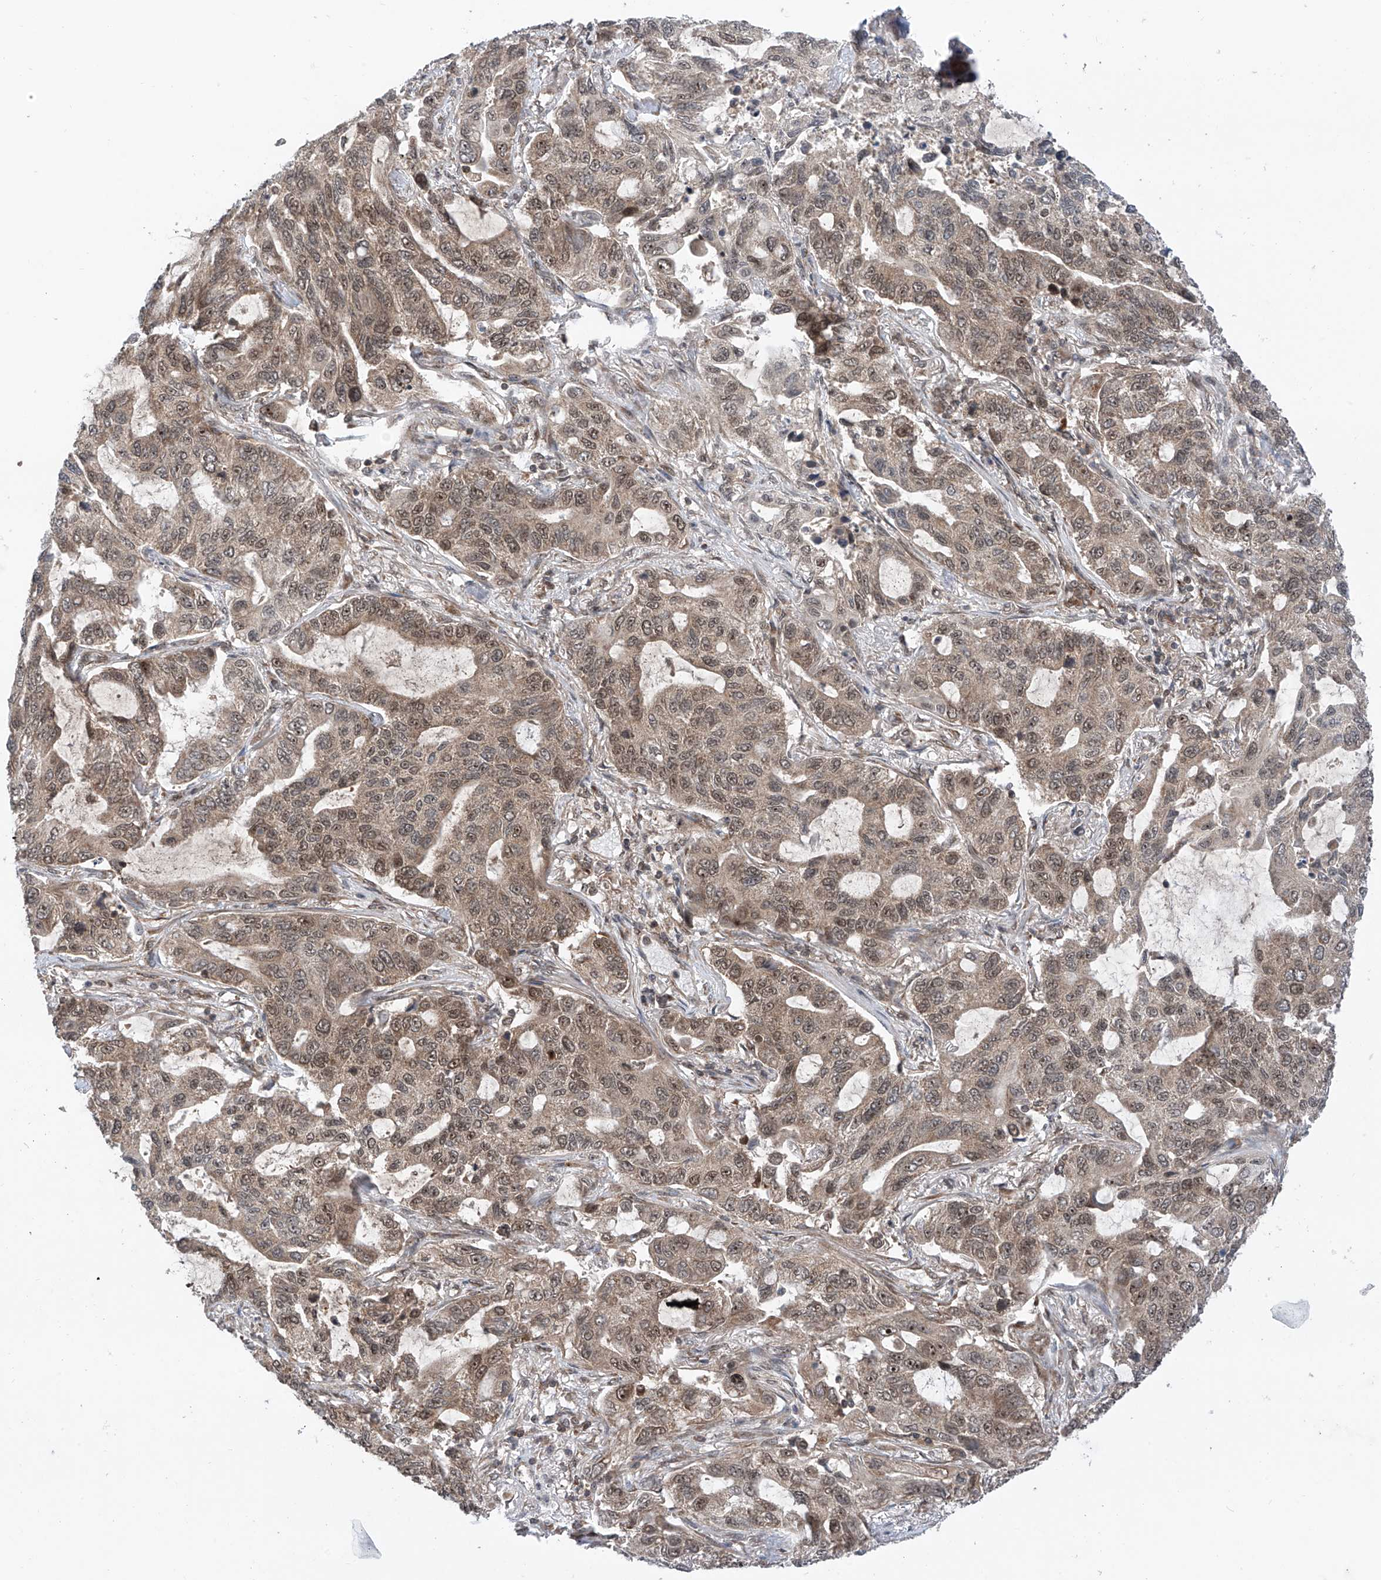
{"staining": {"intensity": "moderate", "quantity": ">75%", "location": "cytoplasmic/membranous,nuclear"}, "tissue": "lung cancer", "cell_type": "Tumor cells", "image_type": "cancer", "snomed": [{"axis": "morphology", "description": "Adenocarcinoma, NOS"}, {"axis": "topography", "description": "Lung"}], "caption": "IHC micrograph of human lung cancer (adenocarcinoma) stained for a protein (brown), which exhibits medium levels of moderate cytoplasmic/membranous and nuclear positivity in about >75% of tumor cells.", "gene": "C1orf131", "patient": {"sex": "male", "age": 64}}